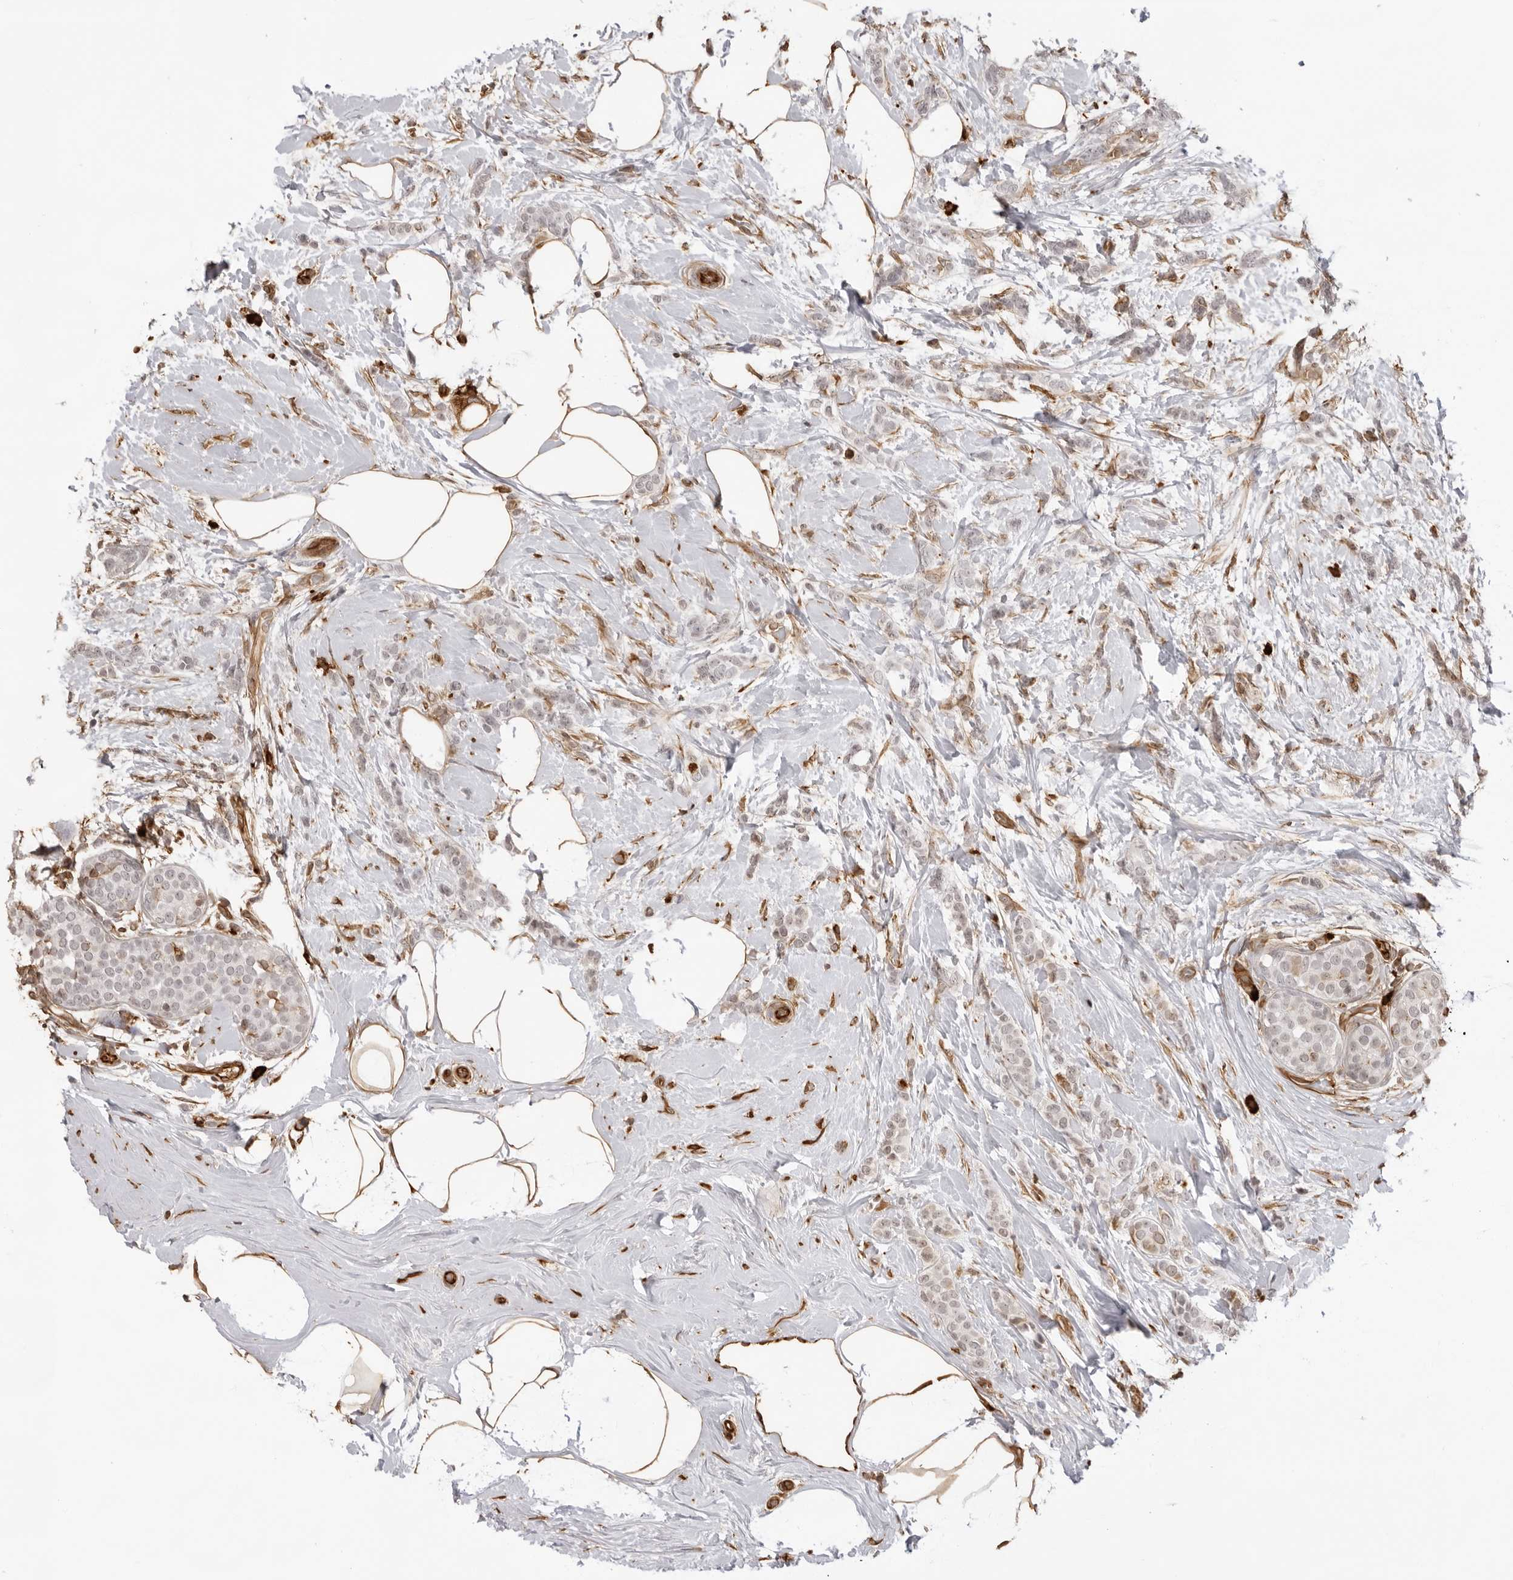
{"staining": {"intensity": "weak", "quantity": "<25%", "location": "cytoplasmic/membranous,nuclear"}, "tissue": "breast cancer", "cell_type": "Tumor cells", "image_type": "cancer", "snomed": [{"axis": "morphology", "description": "Lobular carcinoma, in situ"}, {"axis": "morphology", "description": "Lobular carcinoma"}, {"axis": "topography", "description": "Breast"}], "caption": "Tumor cells show no significant expression in breast lobular carcinoma in situ.", "gene": "DYNLT5", "patient": {"sex": "female", "age": 41}}